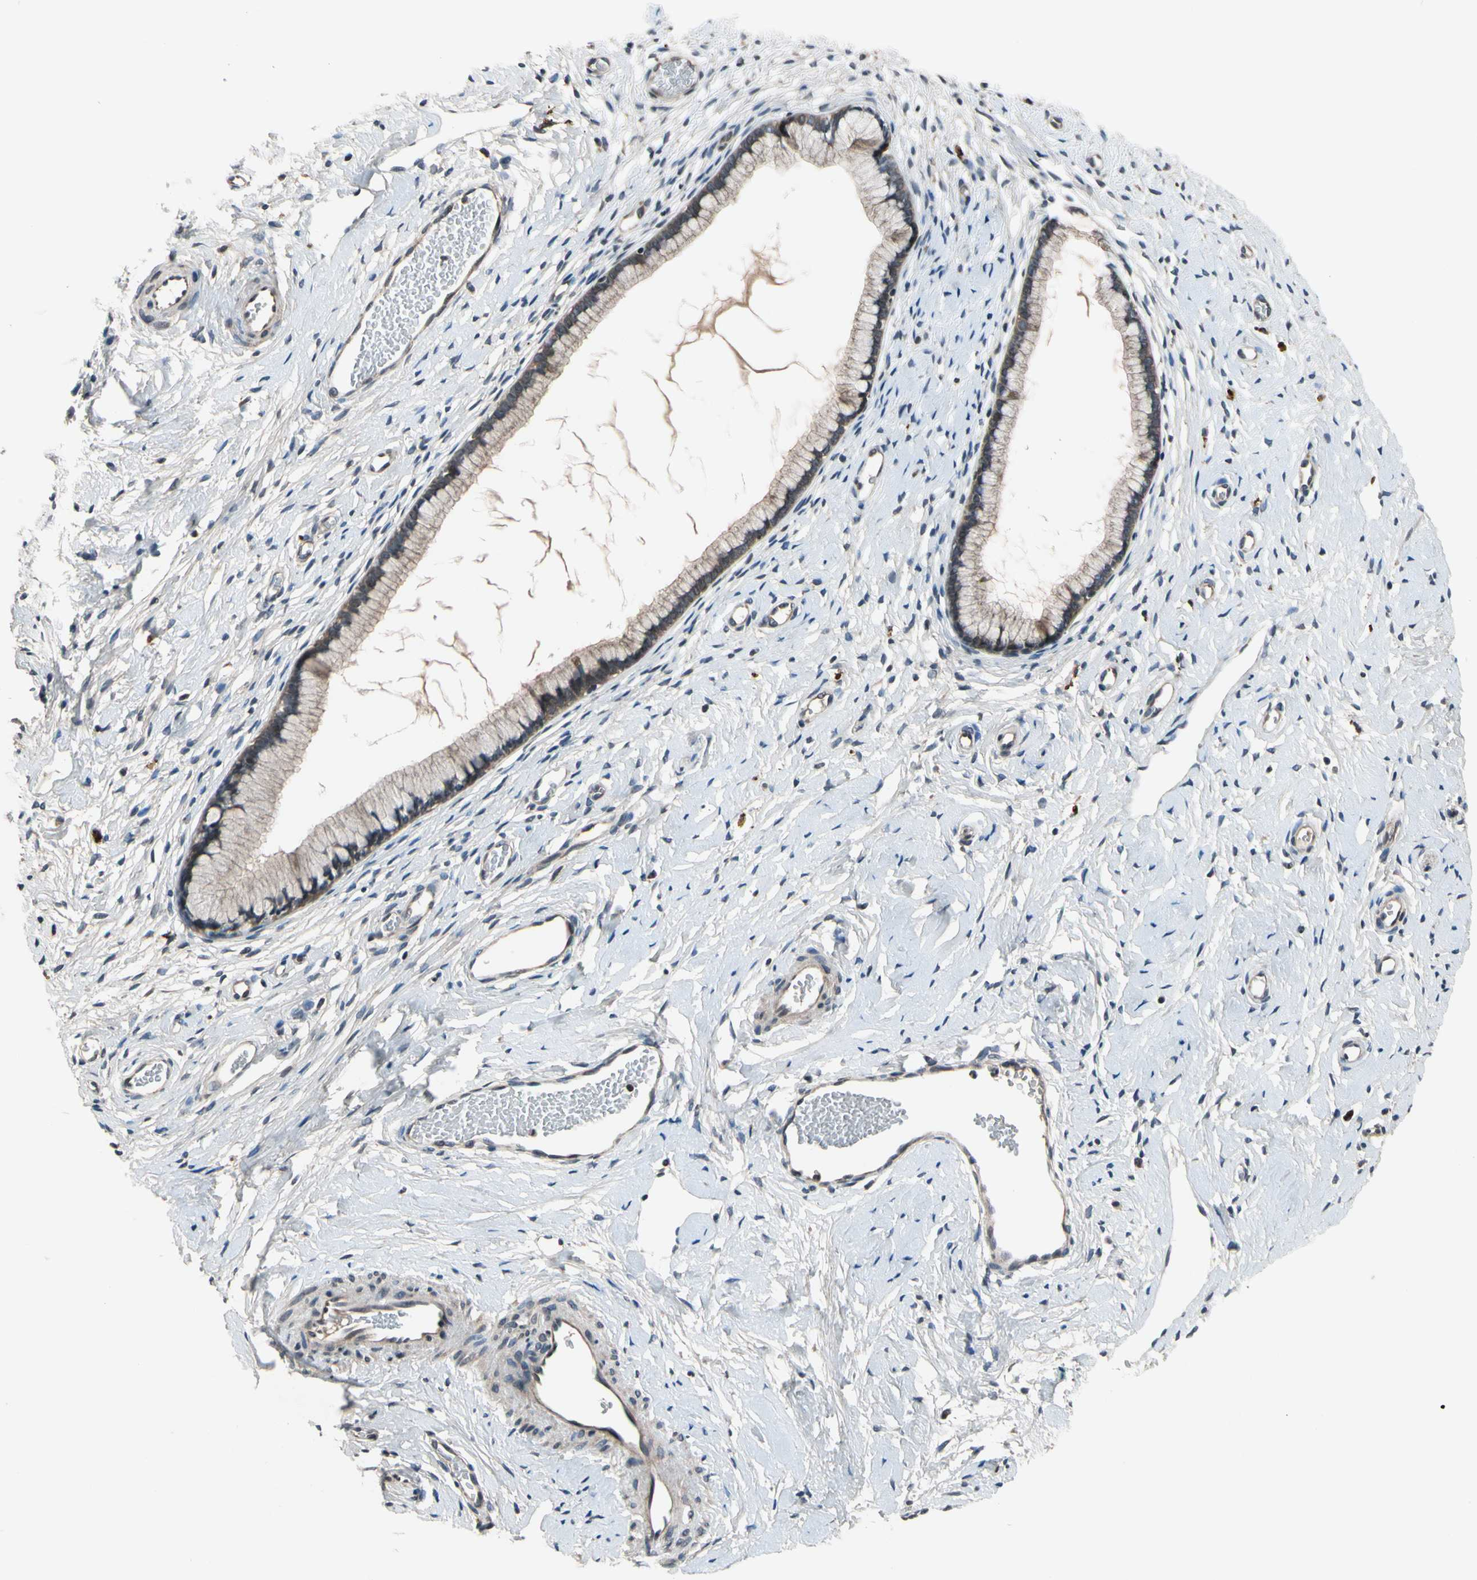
{"staining": {"intensity": "moderate", "quantity": "25%-75%", "location": "cytoplasmic/membranous"}, "tissue": "cervix", "cell_type": "Glandular cells", "image_type": "normal", "snomed": [{"axis": "morphology", "description": "Normal tissue, NOS"}, {"axis": "topography", "description": "Cervix"}], "caption": "High-magnification brightfield microscopy of unremarkable cervix stained with DAB (brown) and counterstained with hematoxylin (blue). glandular cells exhibit moderate cytoplasmic/membranous positivity is present in about25%-75% of cells. (DAB (3,3'-diaminobenzidine) IHC, brown staining for protein, blue staining for nuclei).", "gene": "MBTPS2", "patient": {"sex": "female", "age": 65}}